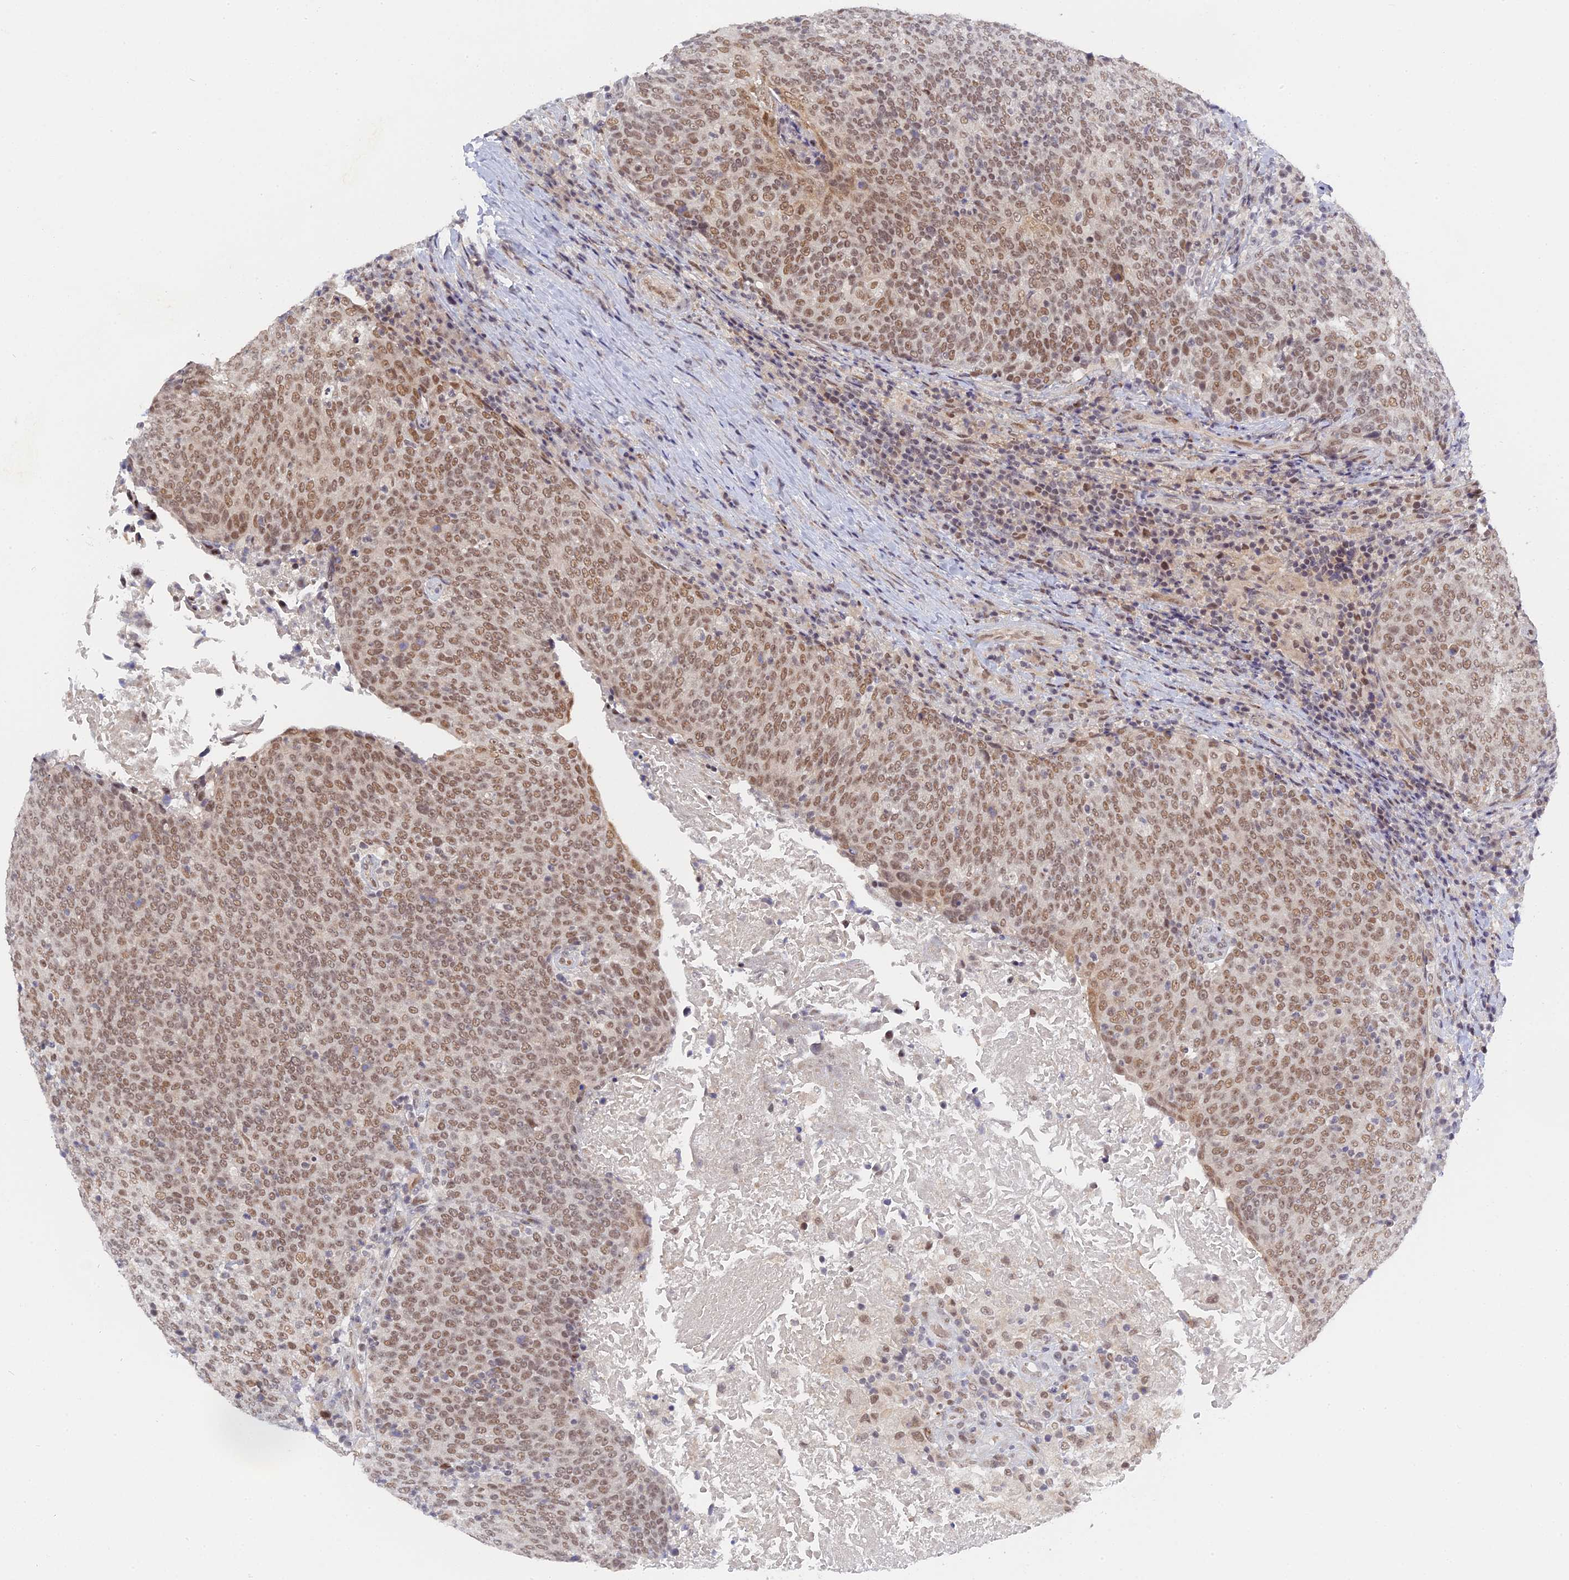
{"staining": {"intensity": "moderate", "quantity": ">75%", "location": "nuclear"}, "tissue": "head and neck cancer", "cell_type": "Tumor cells", "image_type": "cancer", "snomed": [{"axis": "morphology", "description": "Squamous cell carcinoma, NOS"}, {"axis": "morphology", "description": "Squamous cell carcinoma, metastatic, NOS"}, {"axis": "topography", "description": "Lymph node"}, {"axis": "topography", "description": "Head-Neck"}], "caption": "Squamous cell carcinoma (head and neck) stained with DAB immunohistochemistry exhibits medium levels of moderate nuclear expression in about >75% of tumor cells.", "gene": "CCDC85A", "patient": {"sex": "male", "age": 62}}